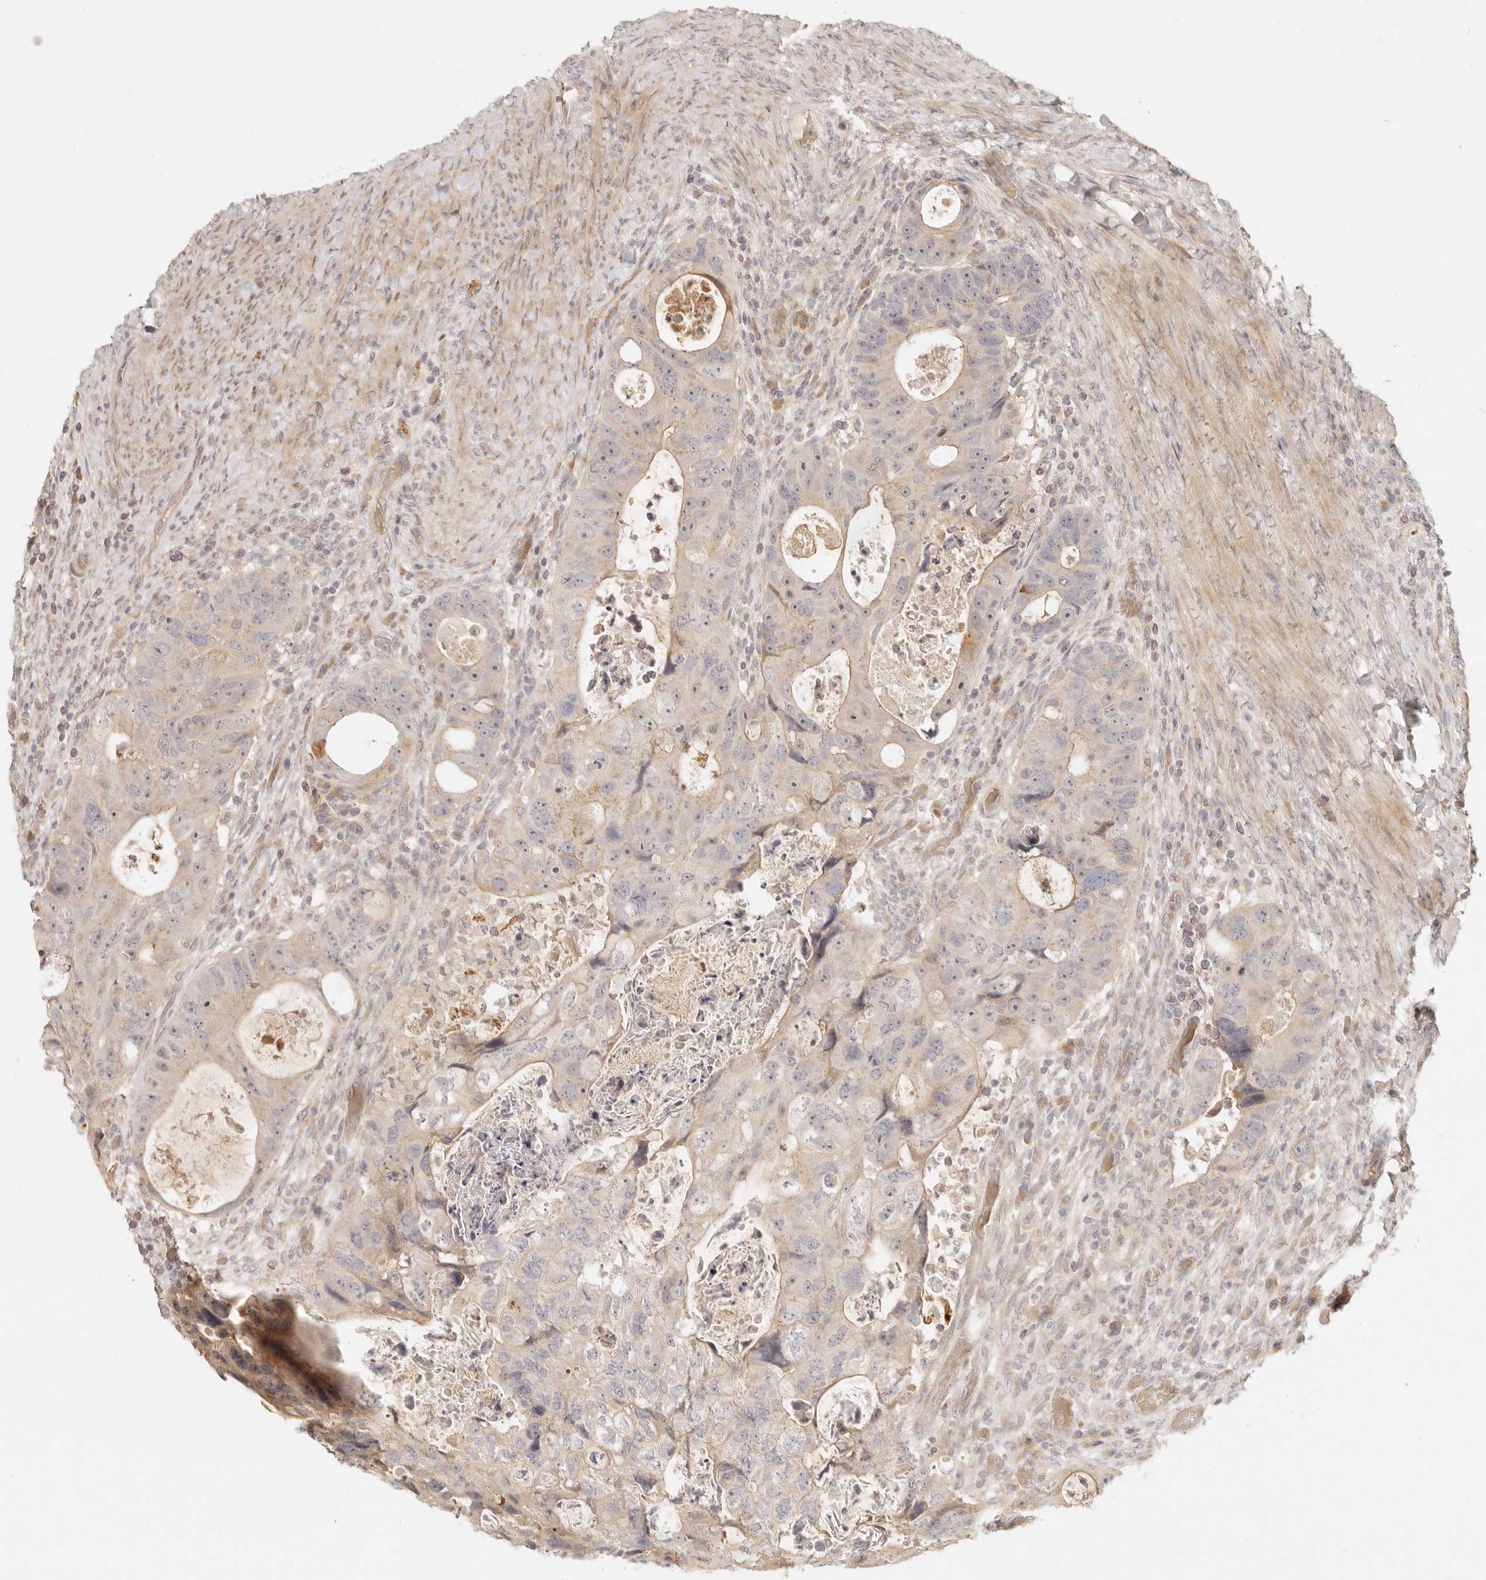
{"staining": {"intensity": "weak", "quantity": ">75%", "location": "cytoplasmic/membranous"}, "tissue": "colorectal cancer", "cell_type": "Tumor cells", "image_type": "cancer", "snomed": [{"axis": "morphology", "description": "Adenocarcinoma, NOS"}, {"axis": "topography", "description": "Rectum"}], "caption": "Weak cytoplasmic/membranous positivity is seen in approximately >75% of tumor cells in adenocarcinoma (colorectal). The protein of interest is stained brown, and the nuclei are stained in blue (DAB IHC with brightfield microscopy, high magnification).", "gene": "UBXN11", "patient": {"sex": "male", "age": 59}}